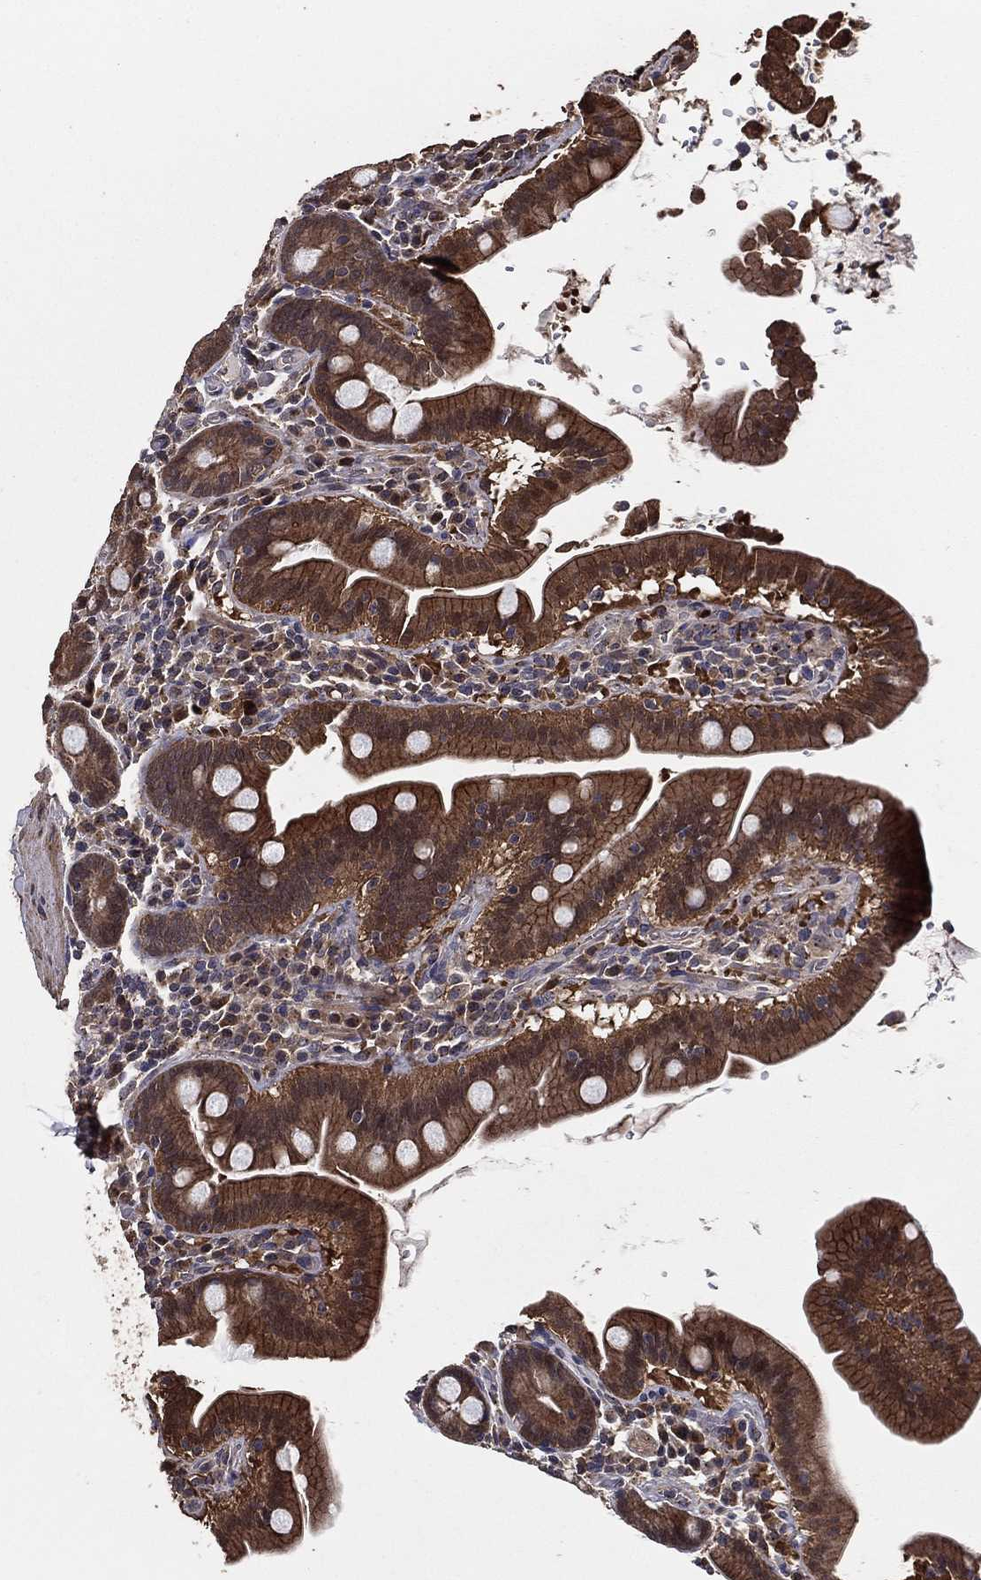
{"staining": {"intensity": "strong", "quantity": "25%-75%", "location": "cytoplasmic/membranous"}, "tissue": "small intestine", "cell_type": "Glandular cells", "image_type": "normal", "snomed": [{"axis": "morphology", "description": "Normal tissue, NOS"}, {"axis": "topography", "description": "Small intestine"}], "caption": "Immunohistochemical staining of normal small intestine exhibits strong cytoplasmic/membranous protein expression in about 25%-75% of glandular cells.", "gene": "PCNT", "patient": {"sex": "male", "age": 26}}